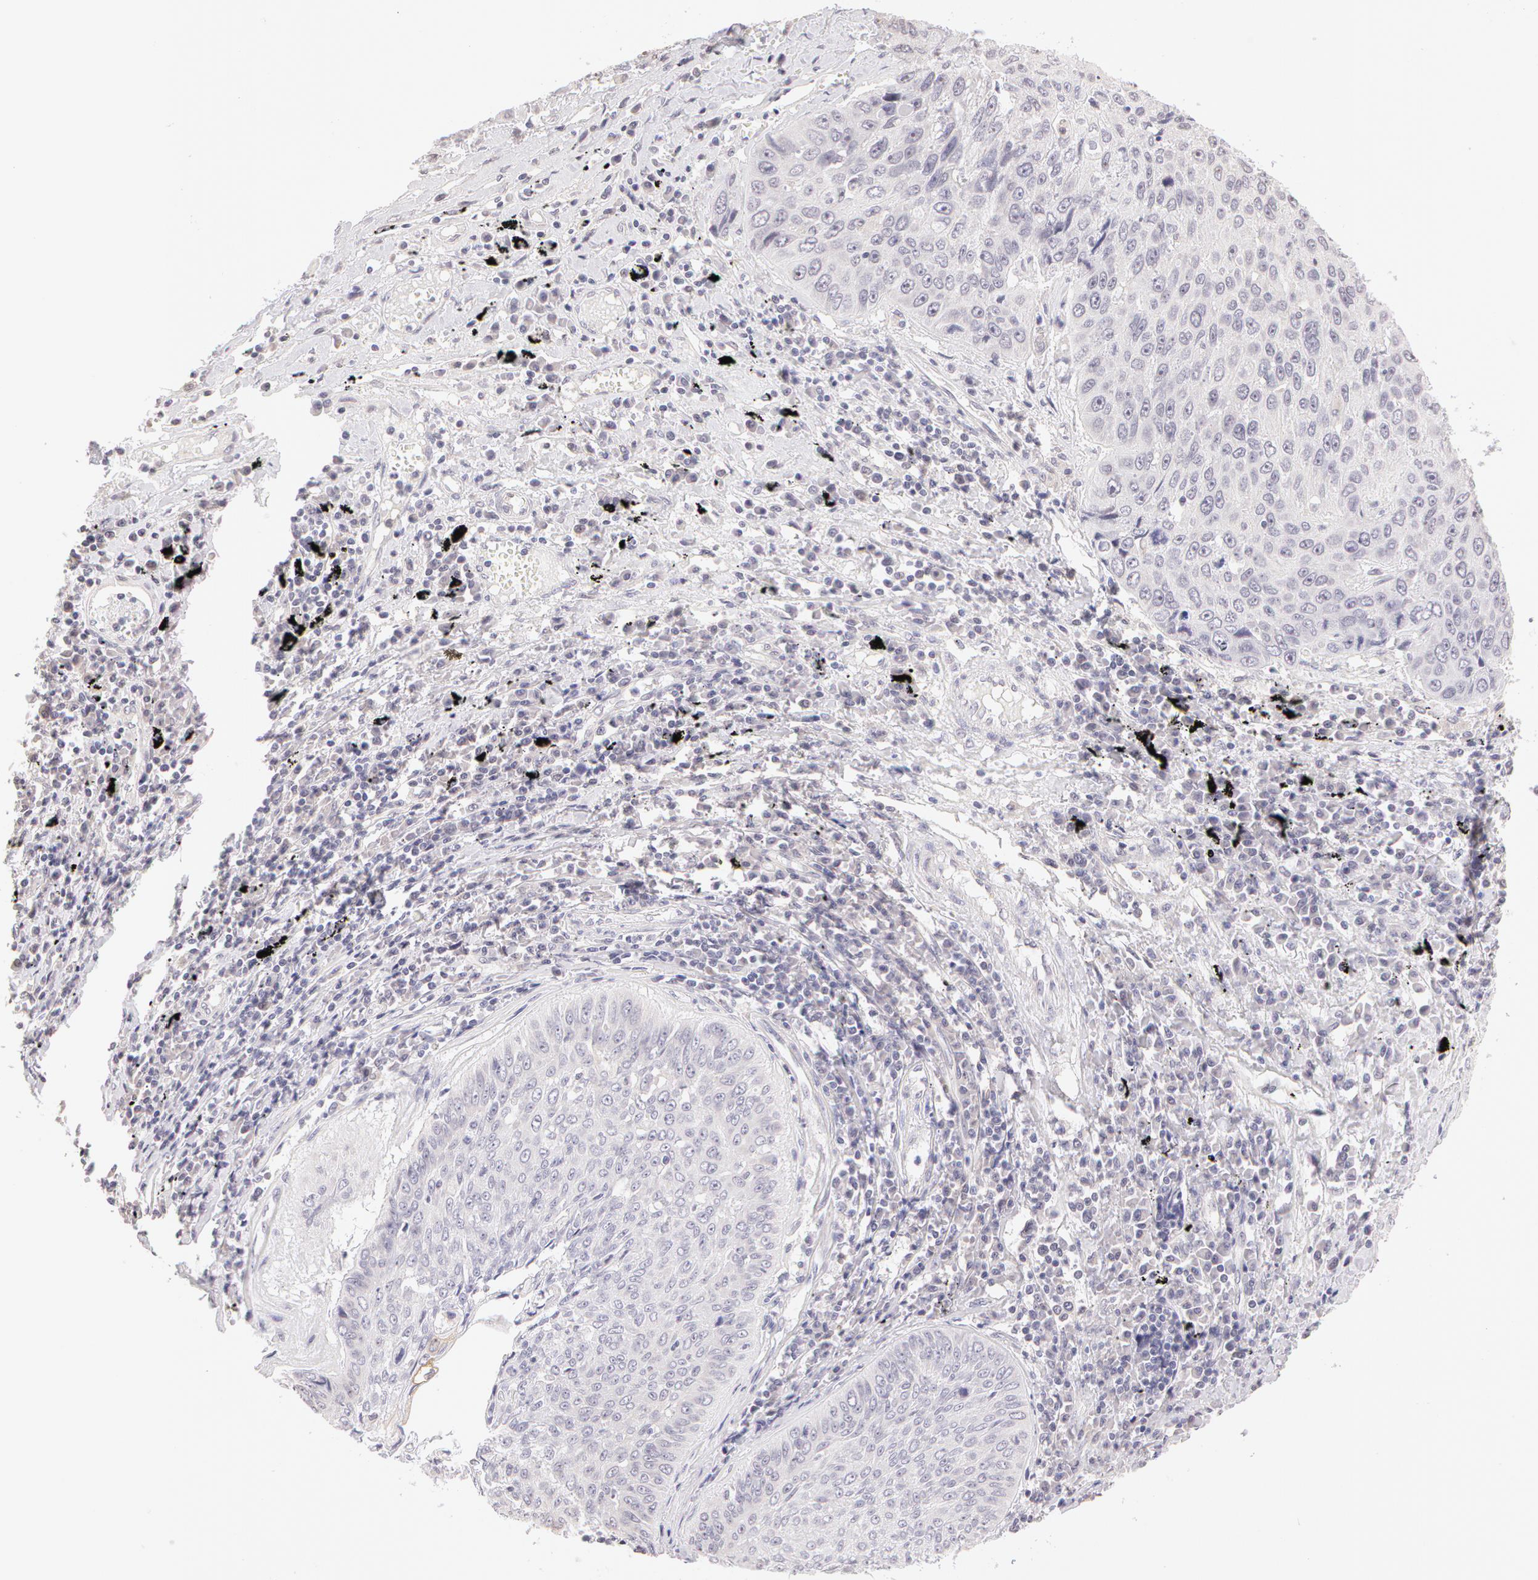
{"staining": {"intensity": "negative", "quantity": "none", "location": "none"}, "tissue": "lung cancer", "cell_type": "Tumor cells", "image_type": "cancer", "snomed": [{"axis": "morphology", "description": "Adenocarcinoma, NOS"}, {"axis": "topography", "description": "Lung"}], "caption": "An immunohistochemistry photomicrograph of adenocarcinoma (lung) is shown. There is no staining in tumor cells of adenocarcinoma (lung). (Immunohistochemistry, brightfield microscopy, high magnification).", "gene": "ZNF597", "patient": {"sex": "male", "age": 60}}